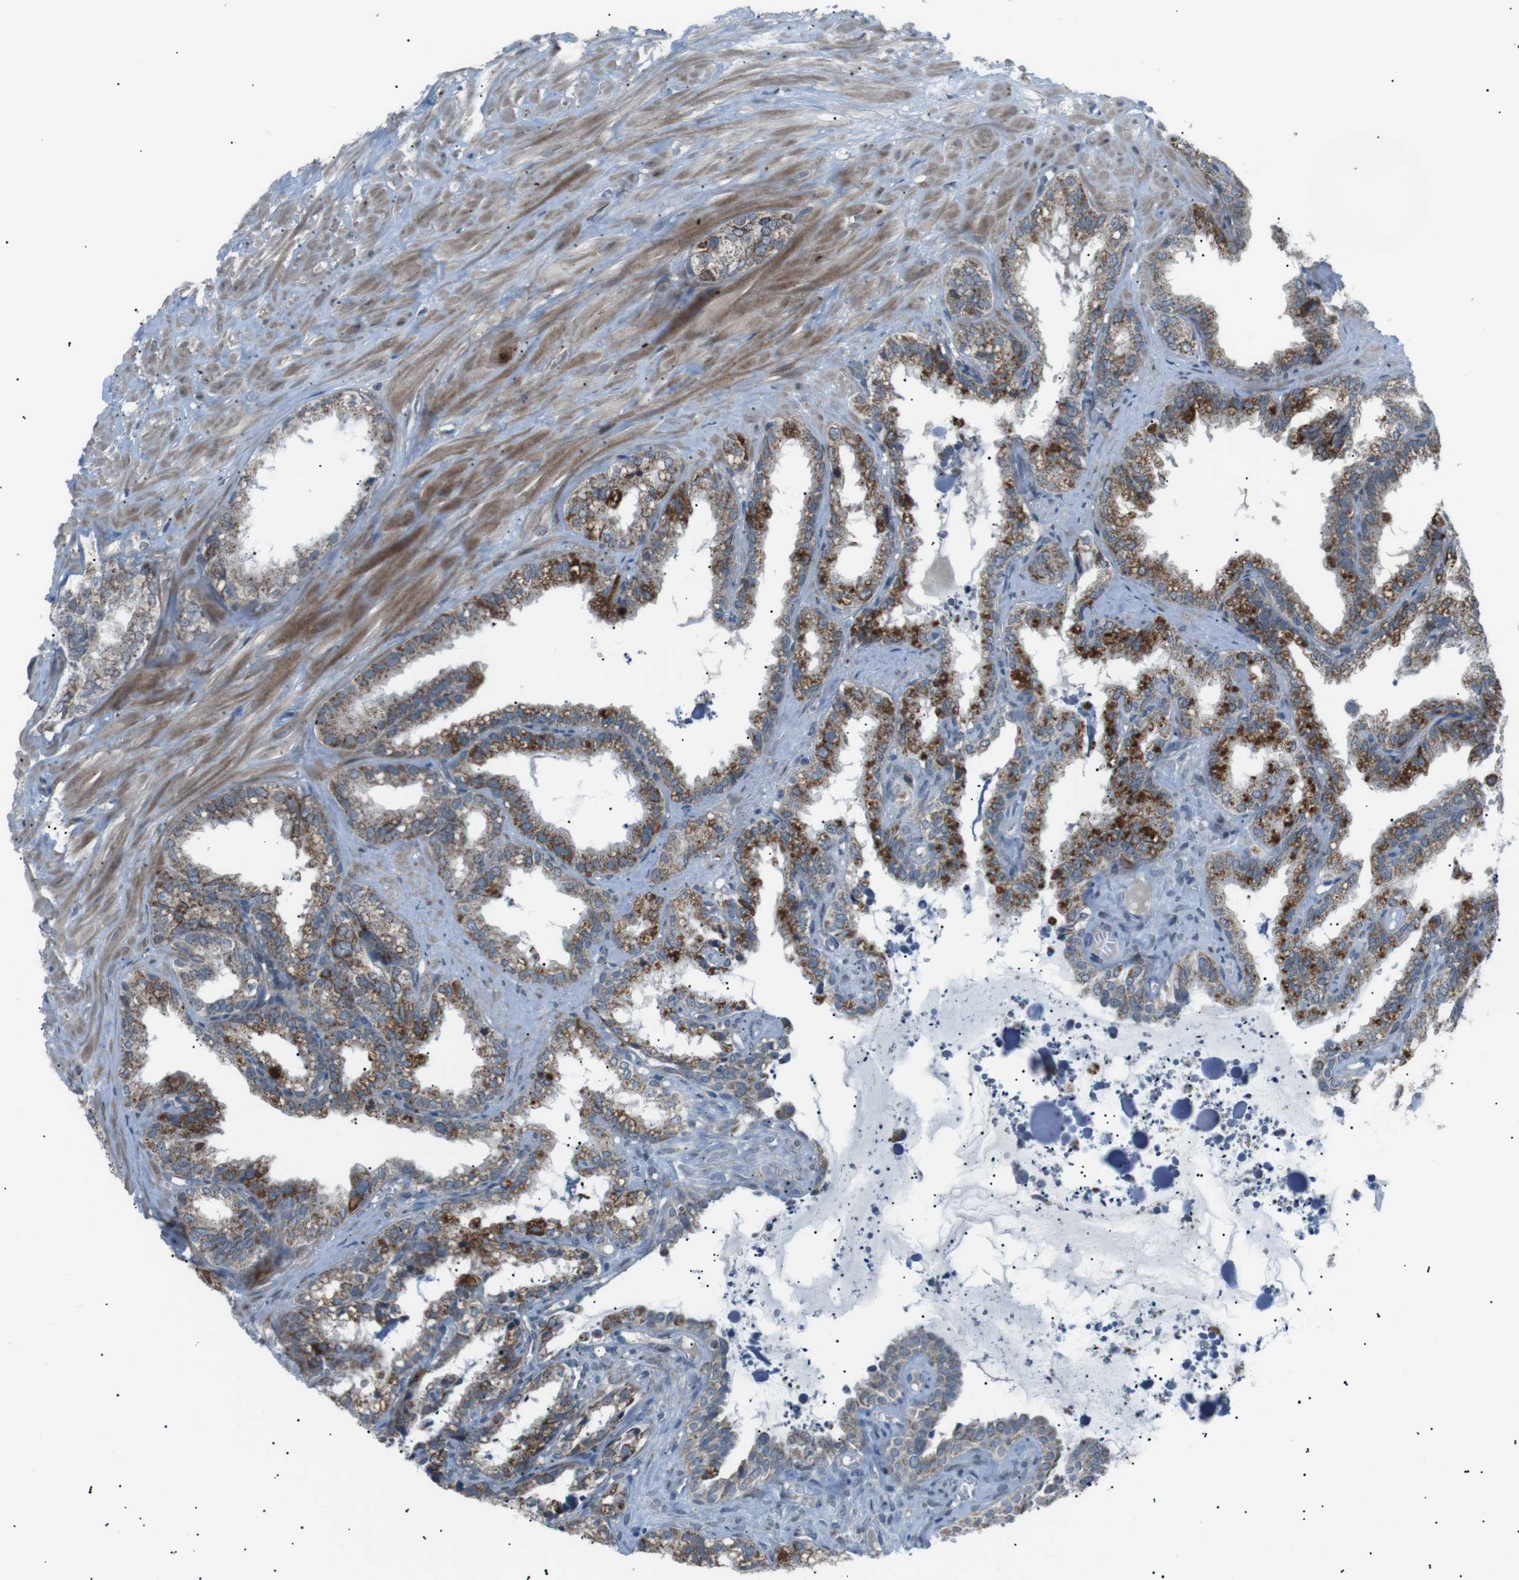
{"staining": {"intensity": "moderate", "quantity": "25%-75%", "location": "cytoplasmic/membranous"}, "tissue": "seminal vesicle", "cell_type": "Glandular cells", "image_type": "normal", "snomed": [{"axis": "morphology", "description": "Normal tissue, NOS"}, {"axis": "topography", "description": "Seminal veicle"}], "caption": "High-power microscopy captured an immunohistochemistry (IHC) histopathology image of unremarkable seminal vesicle, revealing moderate cytoplasmic/membranous positivity in about 25%-75% of glandular cells.", "gene": "ARID5B", "patient": {"sex": "male", "age": 64}}